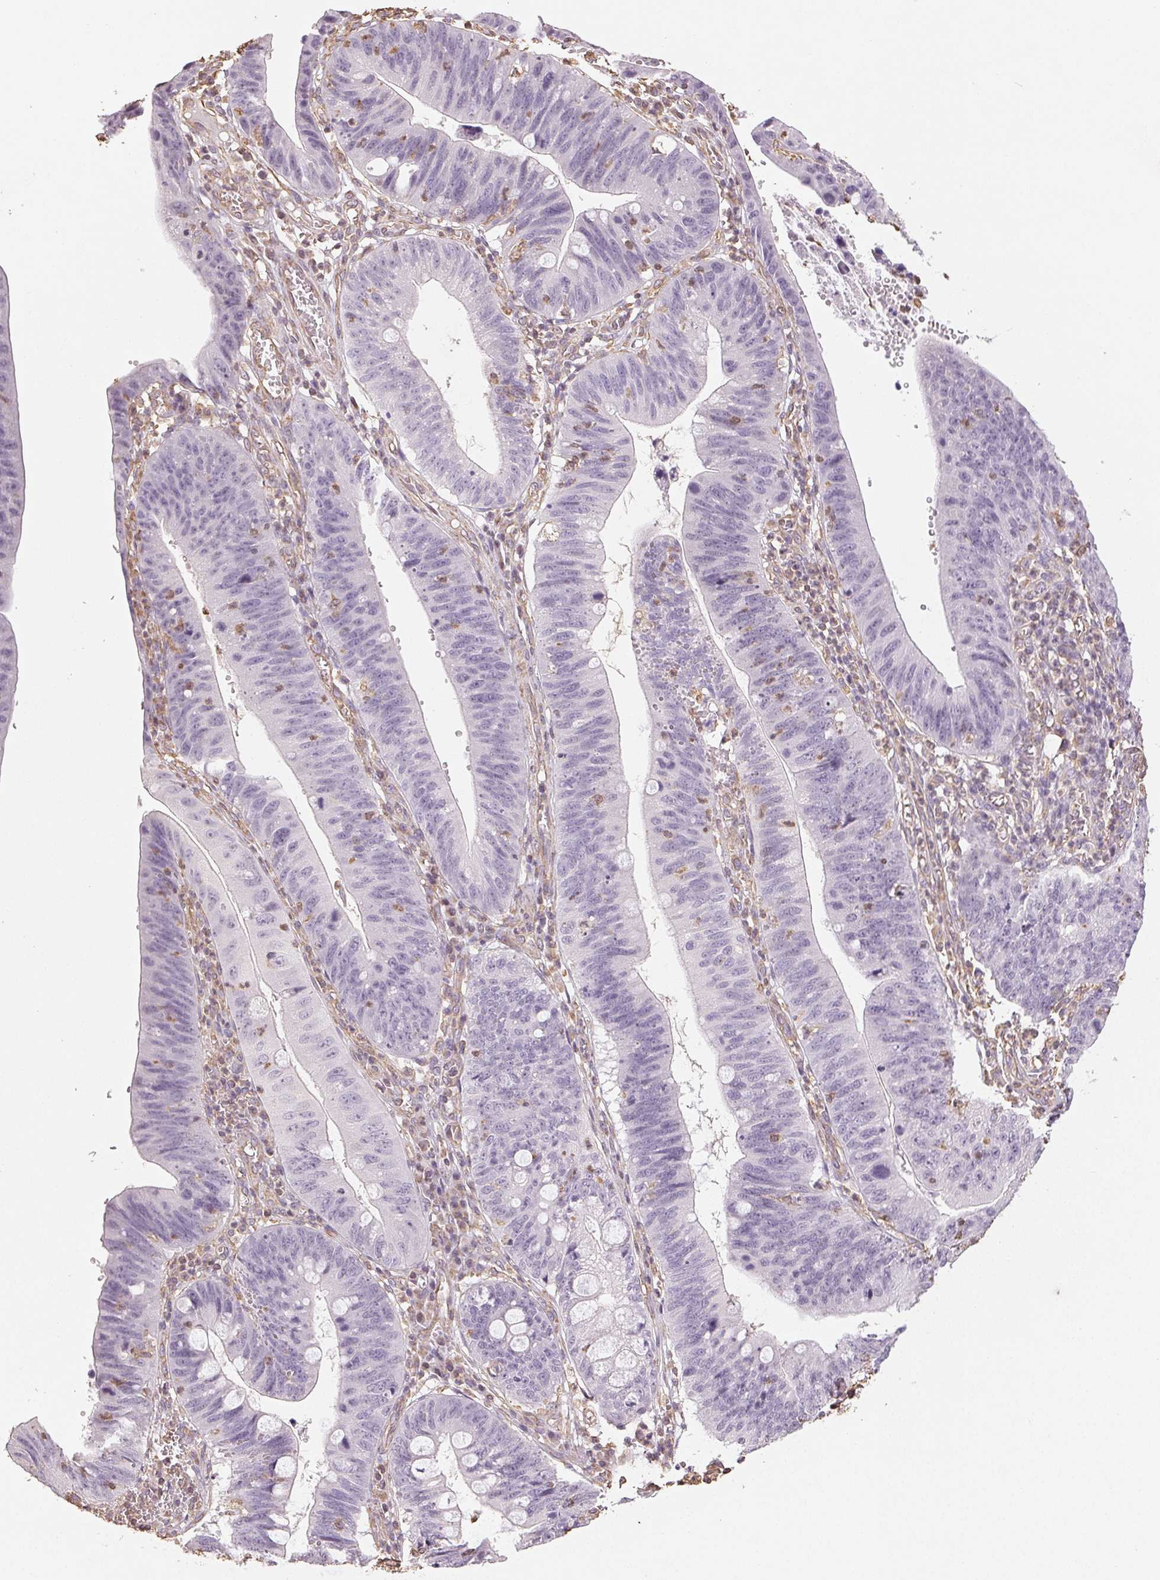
{"staining": {"intensity": "negative", "quantity": "none", "location": "none"}, "tissue": "stomach cancer", "cell_type": "Tumor cells", "image_type": "cancer", "snomed": [{"axis": "morphology", "description": "Adenocarcinoma, NOS"}, {"axis": "topography", "description": "Stomach"}], "caption": "Adenocarcinoma (stomach) was stained to show a protein in brown. There is no significant staining in tumor cells.", "gene": "COL7A1", "patient": {"sex": "male", "age": 59}}